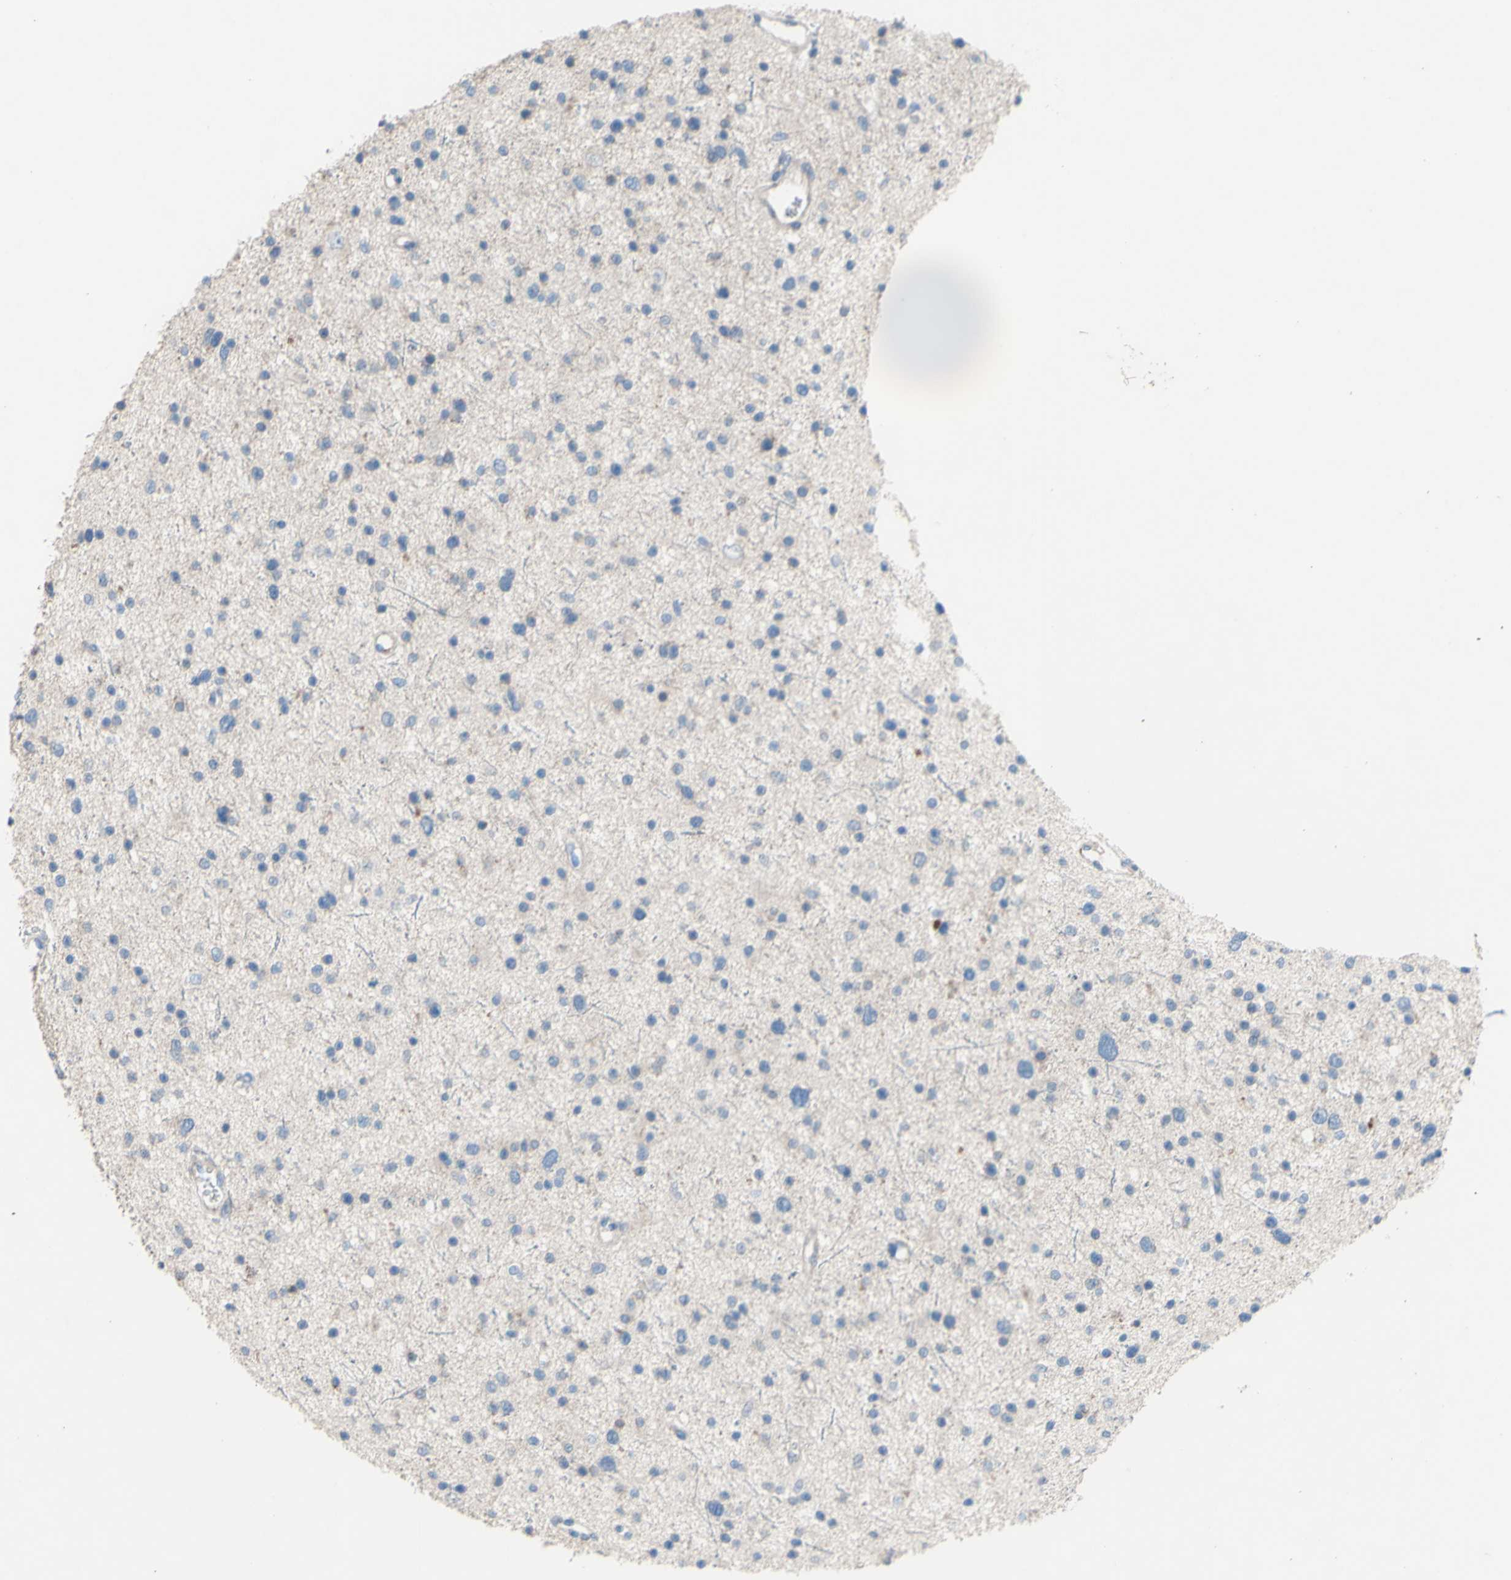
{"staining": {"intensity": "negative", "quantity": "none", "location": "none"}, "tissue": "glioma", "cell_type": "Tumor cells", "image_type": "cancer", "snomed": [{"axis": "morphology", "description": "Glioma, malignant, Low grade"}, {"axis": "topography", "description": "Brain"}], "caption": "Immunohistochemical staining of glioma displays no significant positivity in tumor cells. Nuclei are stained in blue.", "gene": "CDCP1", "patient": {"sex": "female", "age": 37}}